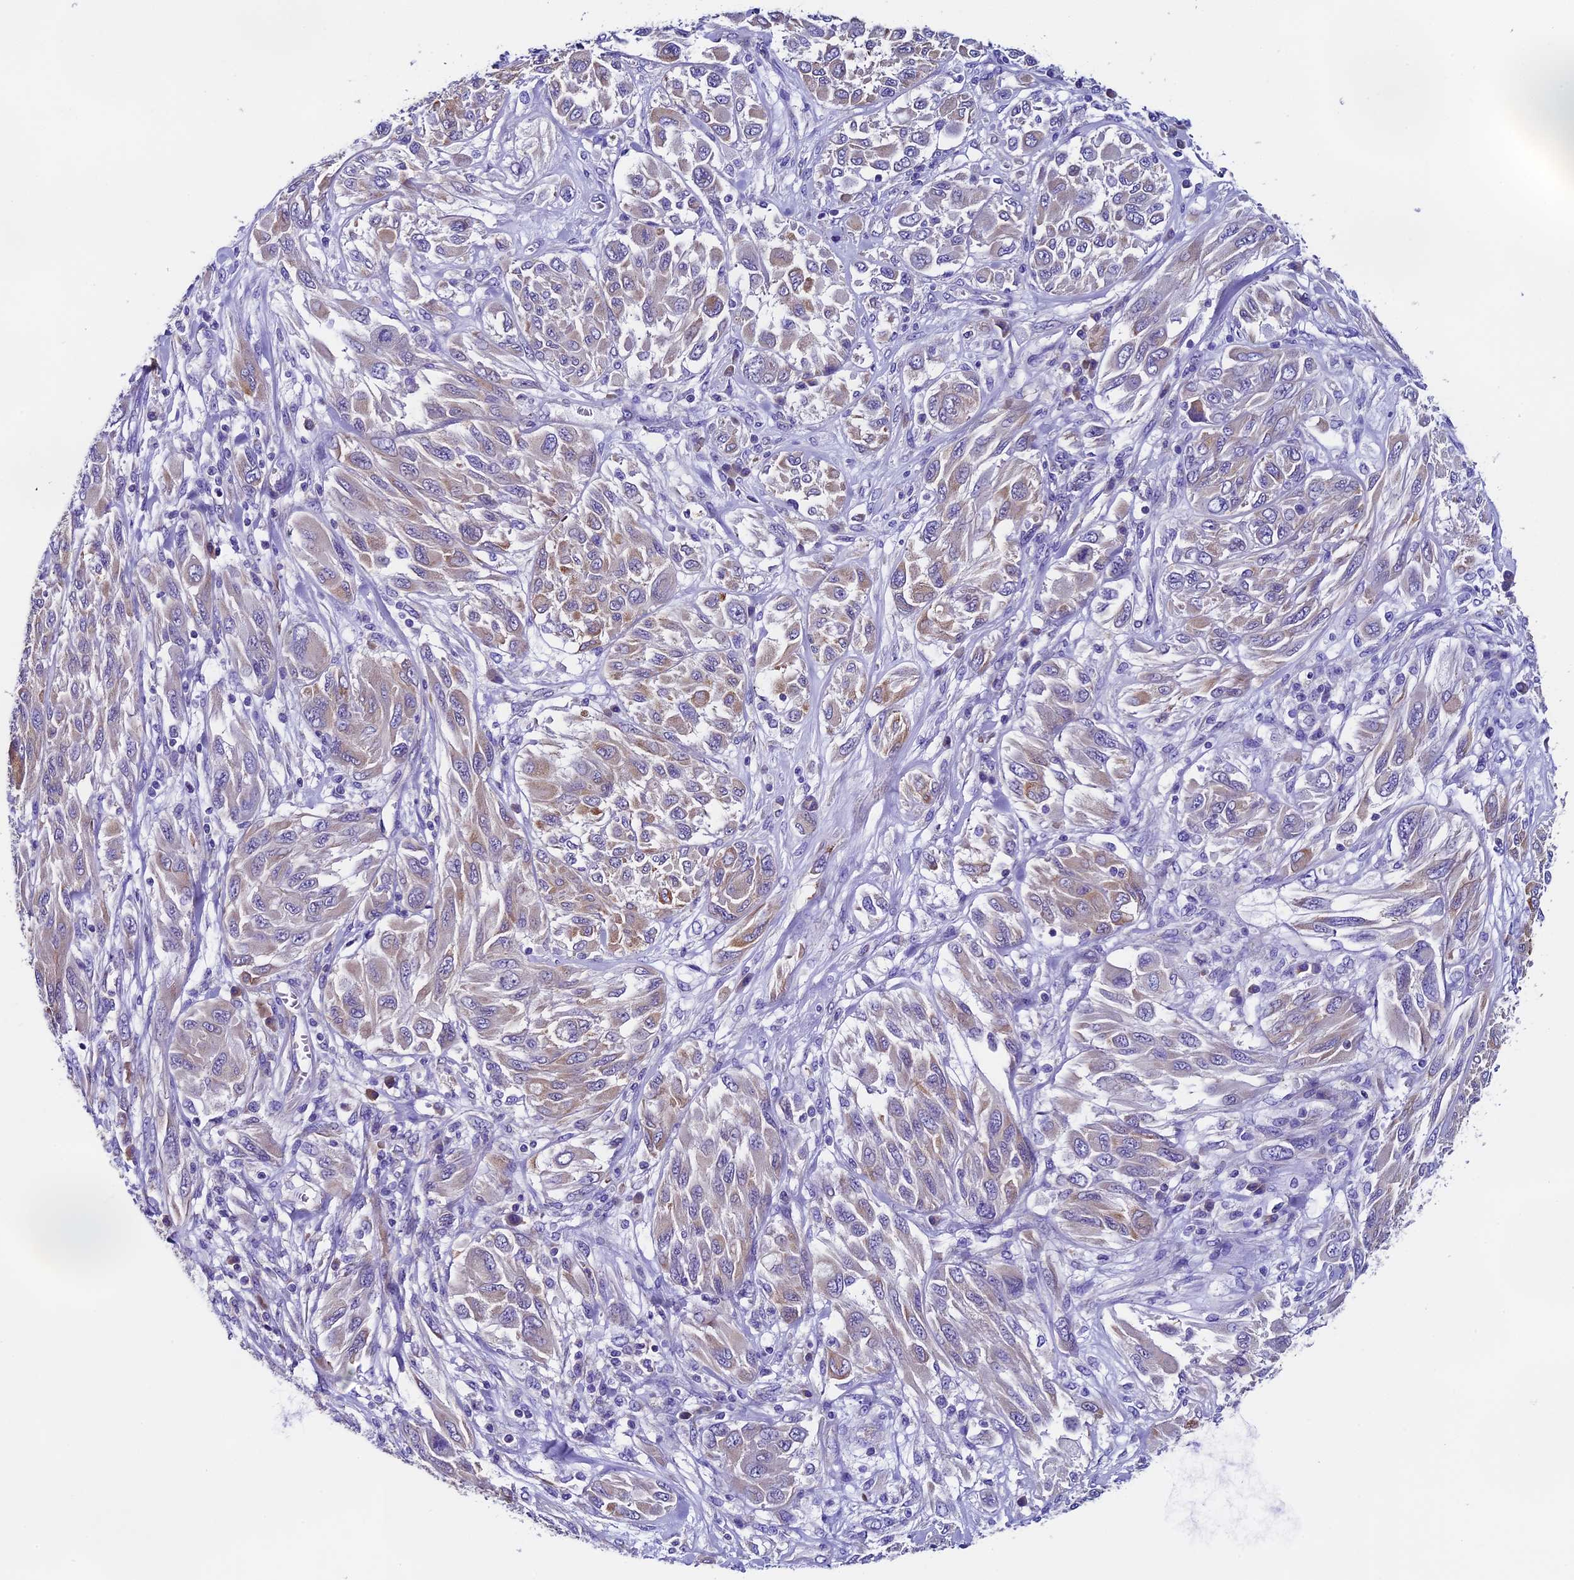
{"staining": {"intensity": "weak", "quantity": "25%-75%", "location": "cytoplasmic/membranous"}, "tissue": "melanoma", "cell_type": "Tumor cells", "image_type": "cancer", "snomed": [{"axis": "morphology", "description": "Malignant melanoma, NOS"}, {"axis": "topography", "description": "Skin"}], "caption": "This is a histology image of immunohistochemistry (IHC) staining of melanoma, which shows weak staining in the cytoplasmic/membranous of tumor cells.", "gene": "COMTD1", "patient": {"sex": "female", "age": 91}}